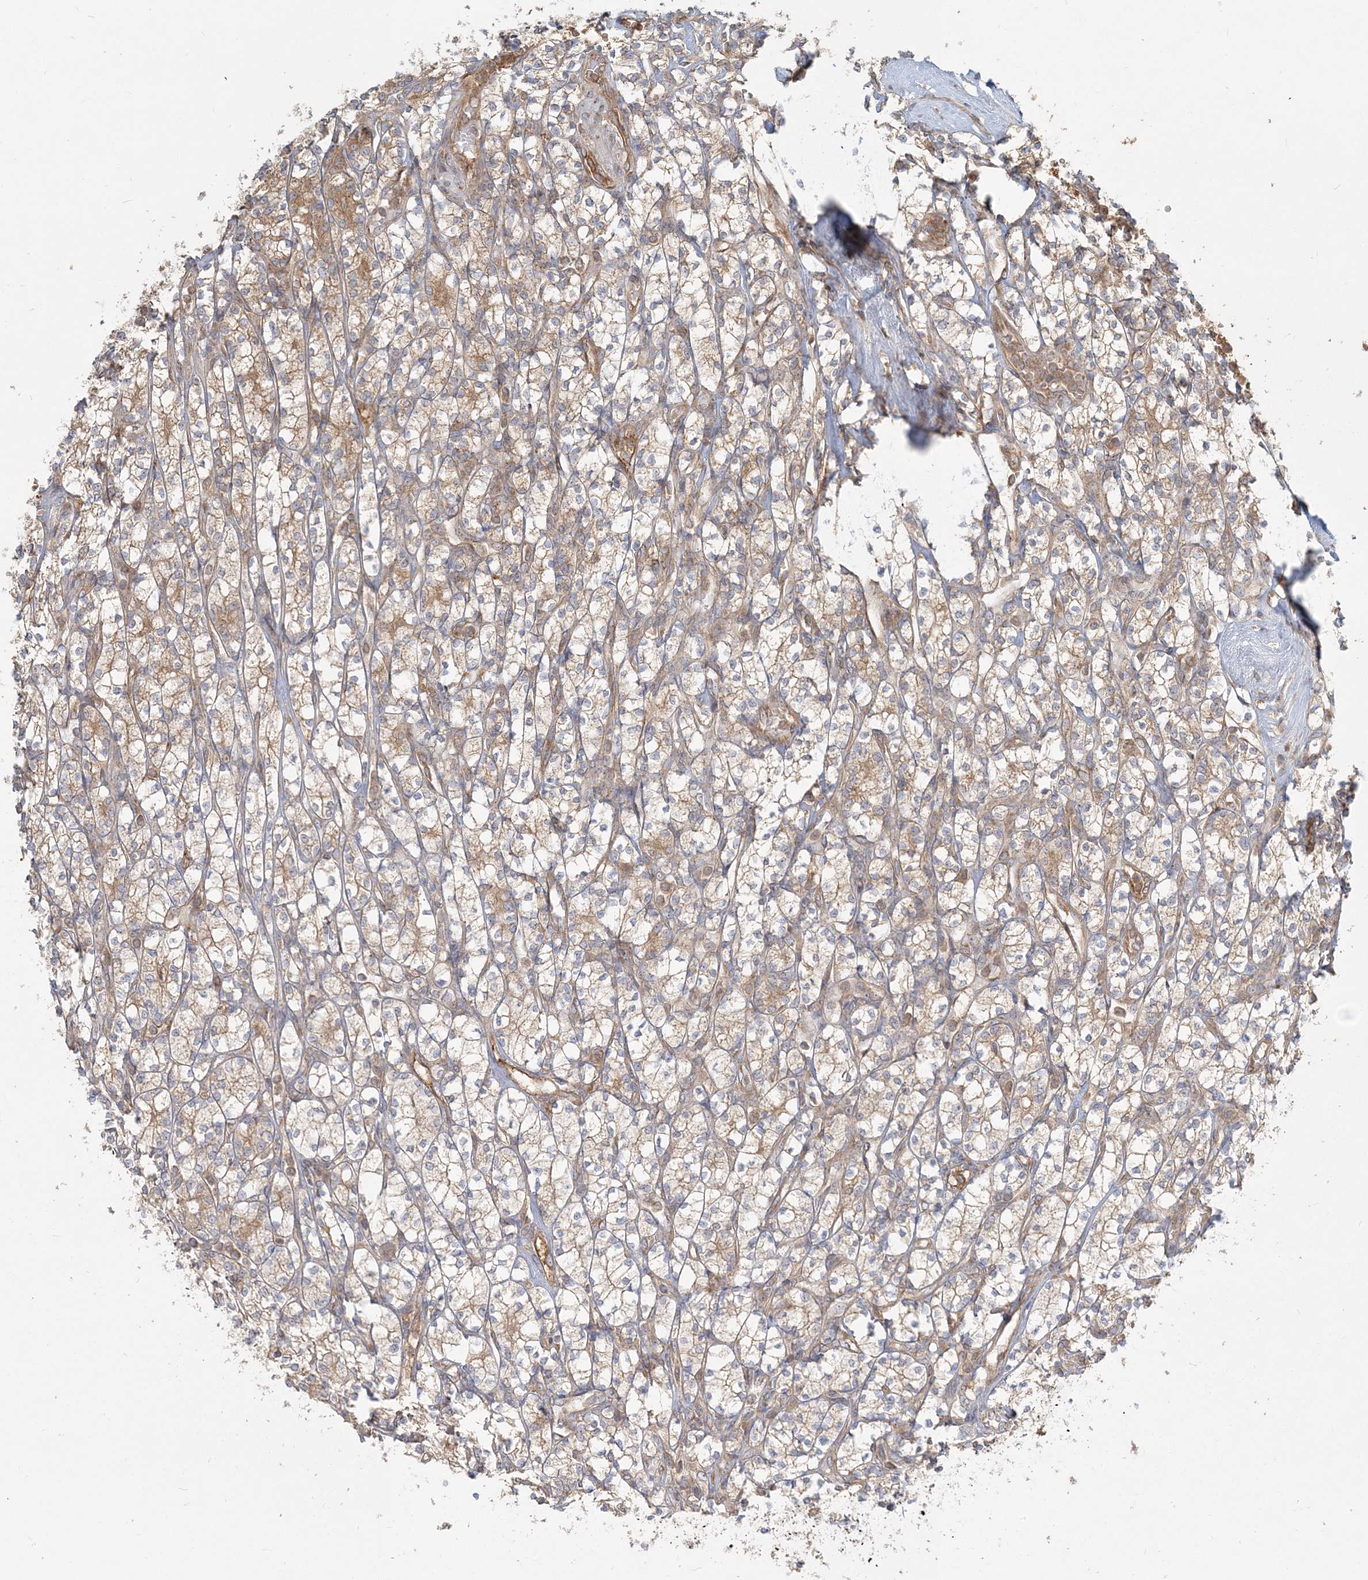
{"staining": {"intensity": "moderate", "quantity": "25%-75%", "location": "cytoplasmic/membranous"}, "tissue": "renal cancer", "cell_type": "Tumor cells", "image_type": "cancer", "snomed": [{"axis": "morphology", "description": "Adenocarcinoma, NOS"}, {"axis": "topography", "description": "Kidney"}], "caption": "Immunohistochemistry (IHC) staining of adenocarcinoma (renal), which demonstrates medium levels of moderate cytoplasmic/membranous staining in about 25%-75% of tumor cells indicating moderate cytoplasmic/membranous protein expression. The staining was performed using DAB (brown) for protein detection and nuclei were counterstained in hematoxylin (blue).", "gene": "AP1AR", "patient": {"sex": "male", "age": 77}}